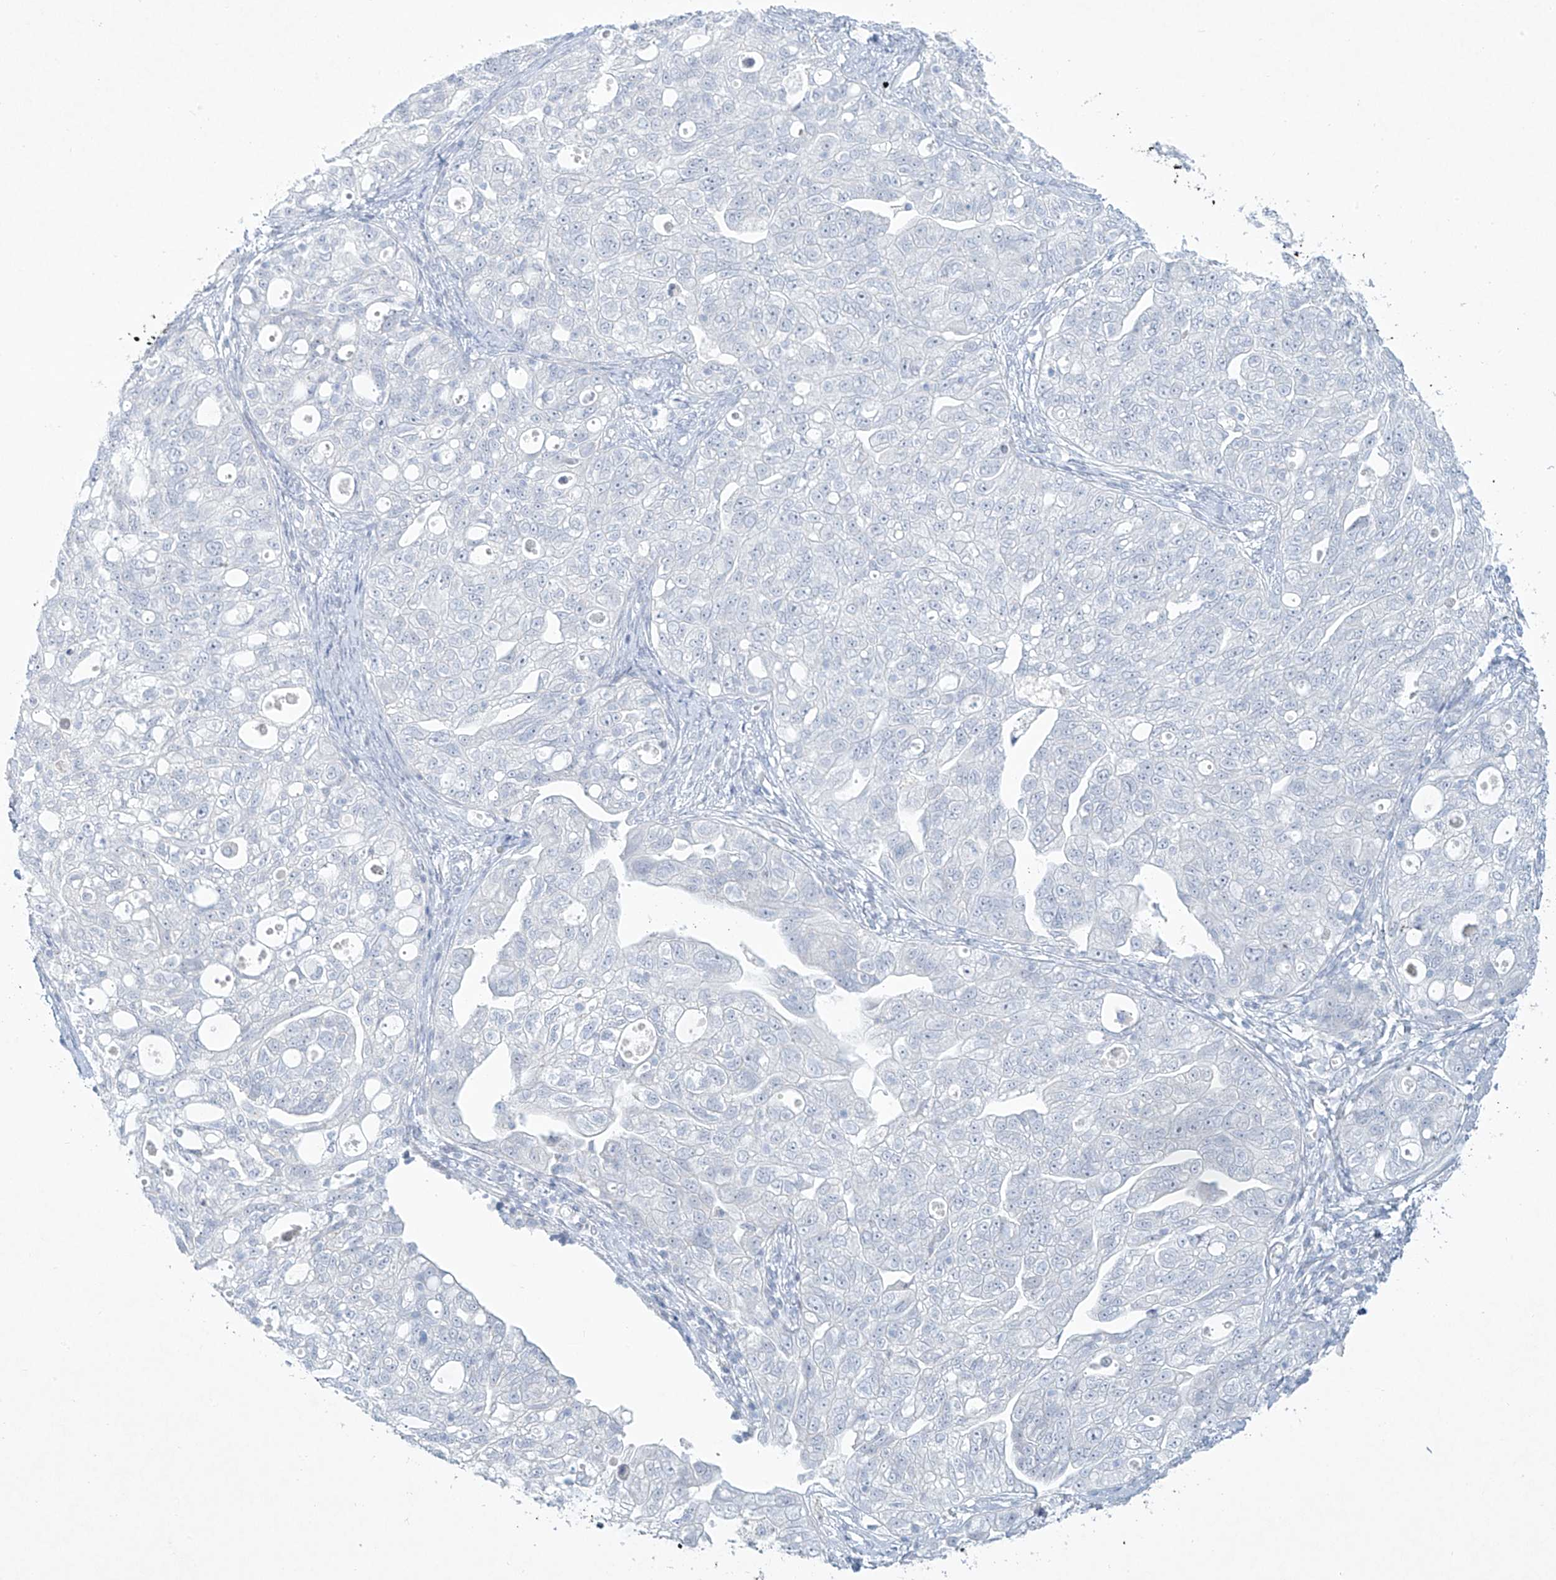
{"staining": {"intensity": "negative", "quantity": "none", "location": "none"}, "tissue": "ovarian cancer", "cell_type": "Tumor cells", "image_type": "cancer", "snomed": [{"axis": "morphology", "description": "Carcinoma, NOS"}, {"axis": "morphology", "description": "Cystadenocarcinoma, serous, NOS"}, {"axis": "topography", "description": "Ovary"}], "caption": "Protein analysis of ovarian serous cystadenocarcinoma demonstrates no significant positivity in tumor cells. Nuclei are stained in blue.", "gene": "PAX6", "patient": {"sex": "female", "age": 69}}